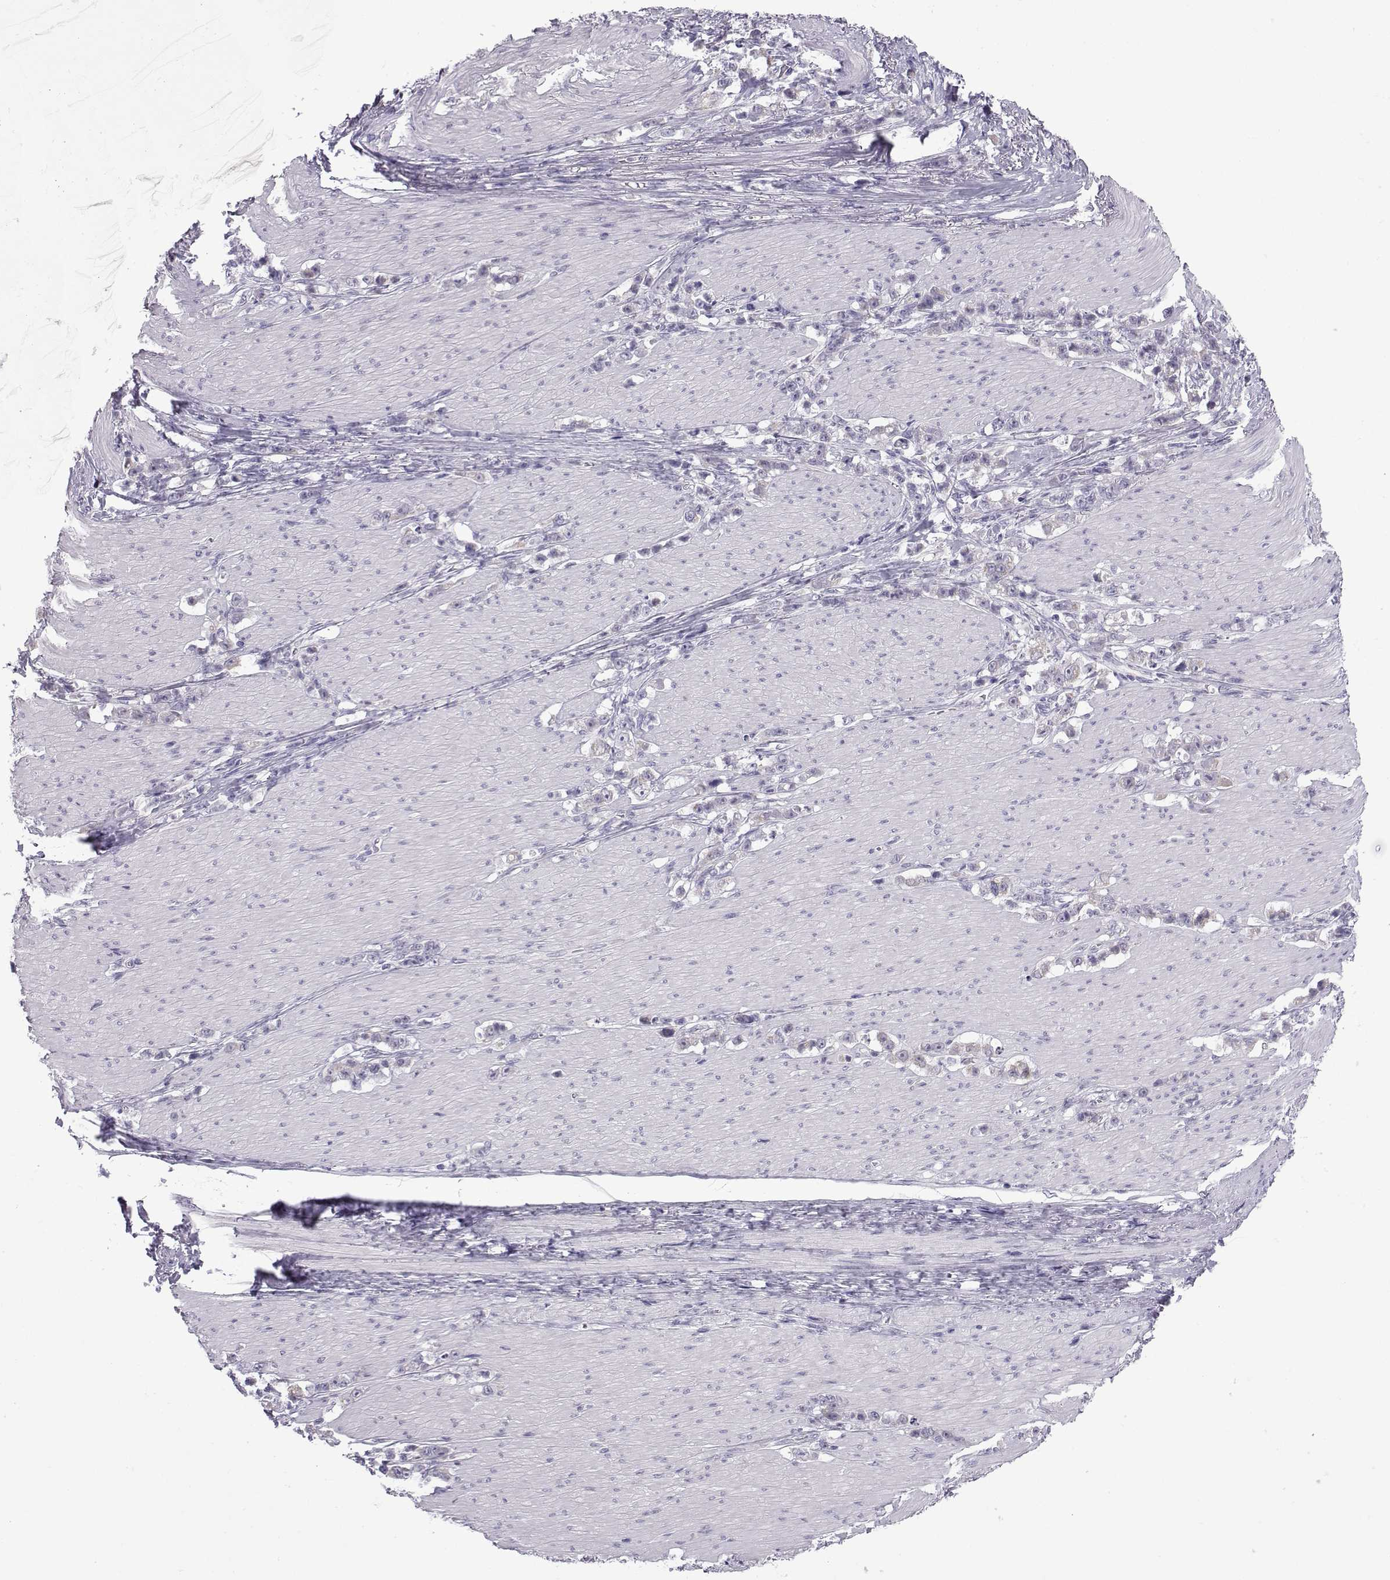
{"staining": {"intensity": "negative", "quantity": "none", "location": "none"}, "tissue": "stomach cancer", "cell_type": "Tumor cells", "image_type": "cancer", "snomed": [{"axis": "morphology", "description": "Adenocarcinoma, NOS"}, {"axis": "topography", "description": "Stomach, lower"}], "caption": "High magnification brightfield microscopy of adenocarcinoma (stomach) stained with DAB (brown) and counterstained with hematoxylin (blue): tumor cells show no significant staining.", "gene": "CFAP53", "patient": {"sex": "male", "age": 88}}